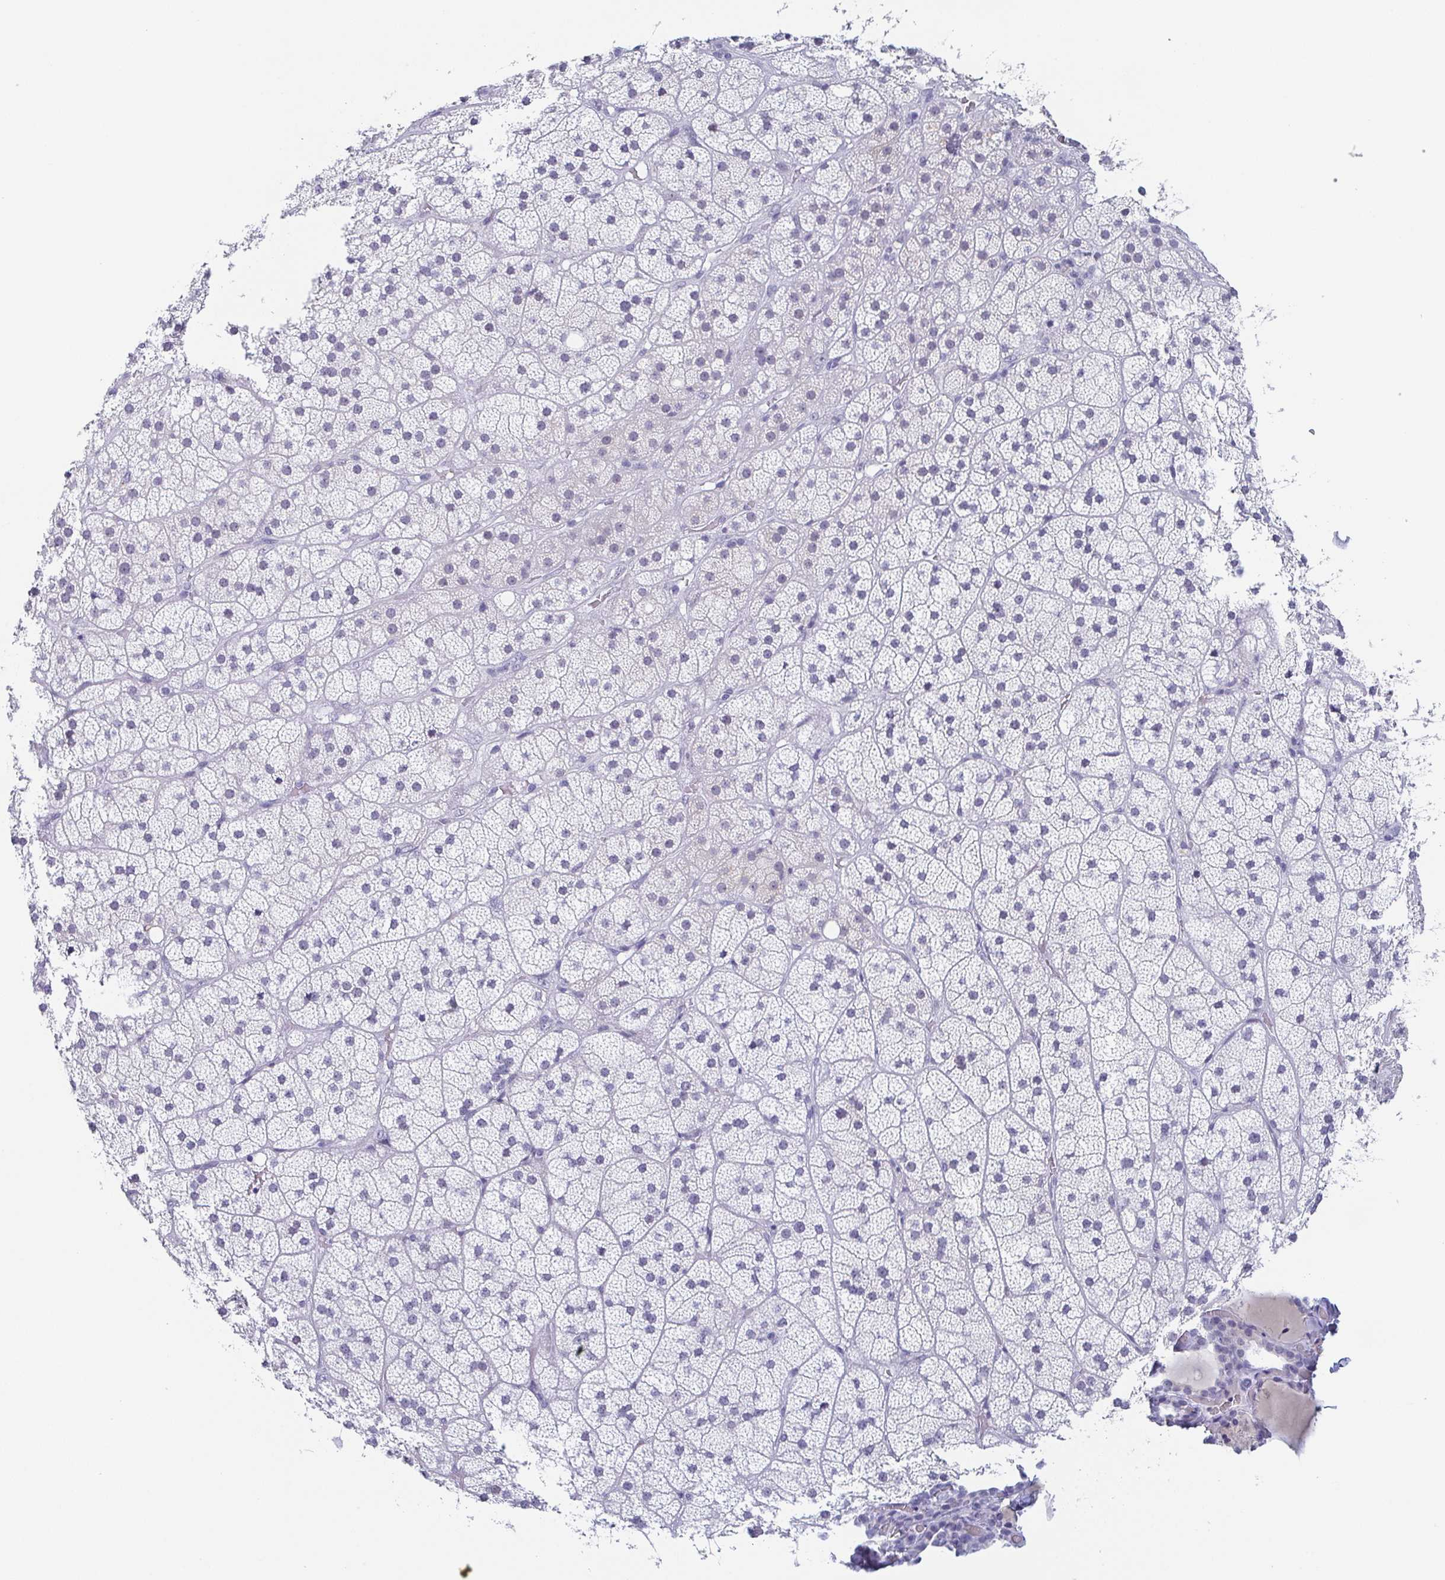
{"staining": {"intensity": "negative", "quantity": "none", "location": "none"}, "tissue": "adrenal gland", "cell_type": "Glandular cells", "image_type": "normal", "snomed": [{"axis": "morphology", "description": "Normal tissue, NOS"}, {"axis": "topography", "description": "Adrenal gland"}], "caption": "There is no significant positivity in glandular cells of adrenal gland. (DAB (3,3'-diaminobenzidine) immunohistochemistry (IHC) visualized using brightfield microscopy, high magnification).", "gene": "REG4", "patient": {"sex": "male", "age": 57}}